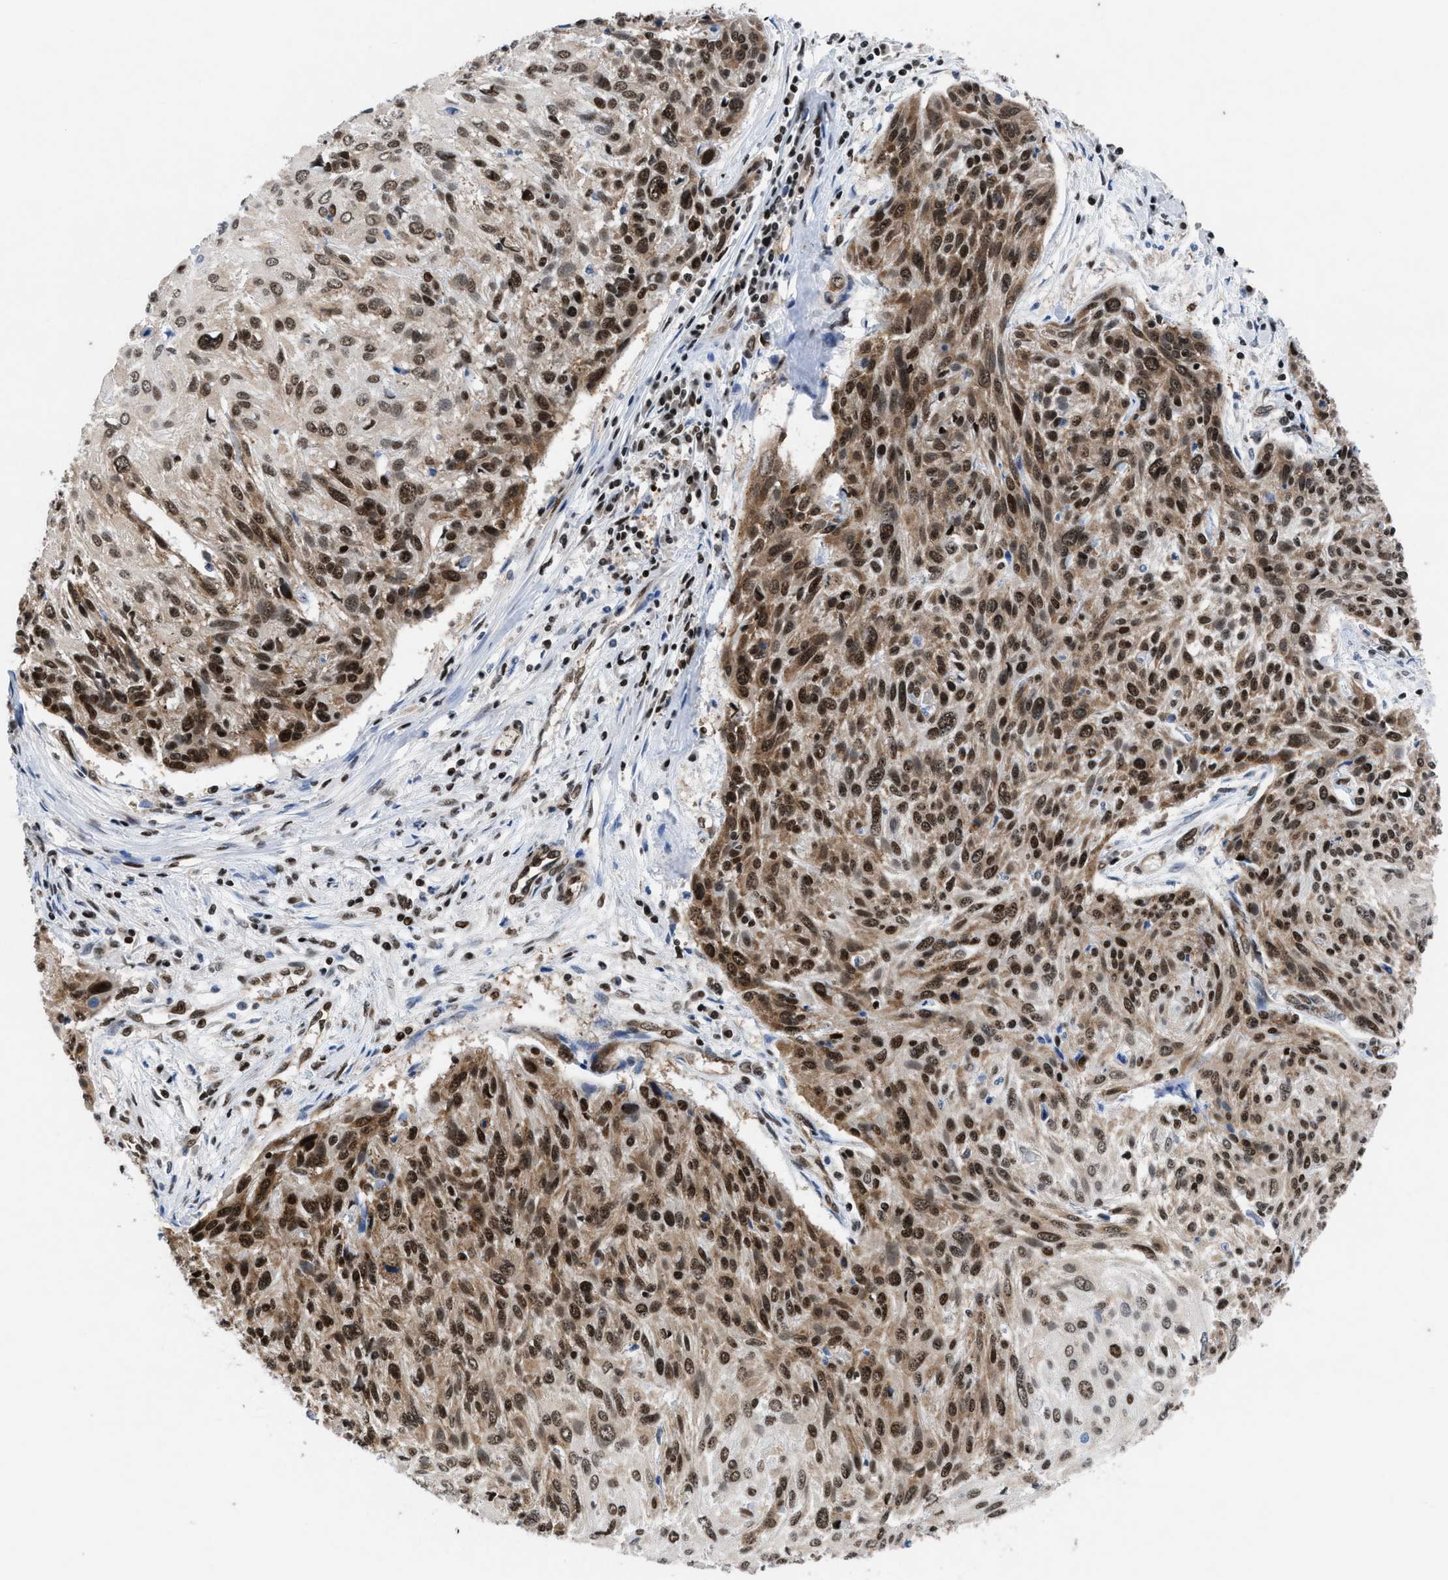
{"staining": {"intensity": "moderate", "quantity": ">75%", "location": "cytoplasmic/membranous,nuclear"}, "tissue": "cervical cancer", "cell_type": "Tumor cells", "image_type": "cancer", "snomed": [{"axis": "morphology", "description": "Squamous cell carcinoma, NOS"}, {"axis": "topography", "description": "Cervix"}], "caption": "This is an image of IHC staining of cervical squamous cell carcinoma, which shows moderate expression in the cytoplasmic/membranous and nuclear of tumor cells.", "gene": "WDR81", "patient": {"sex": "female", "age": 51}}